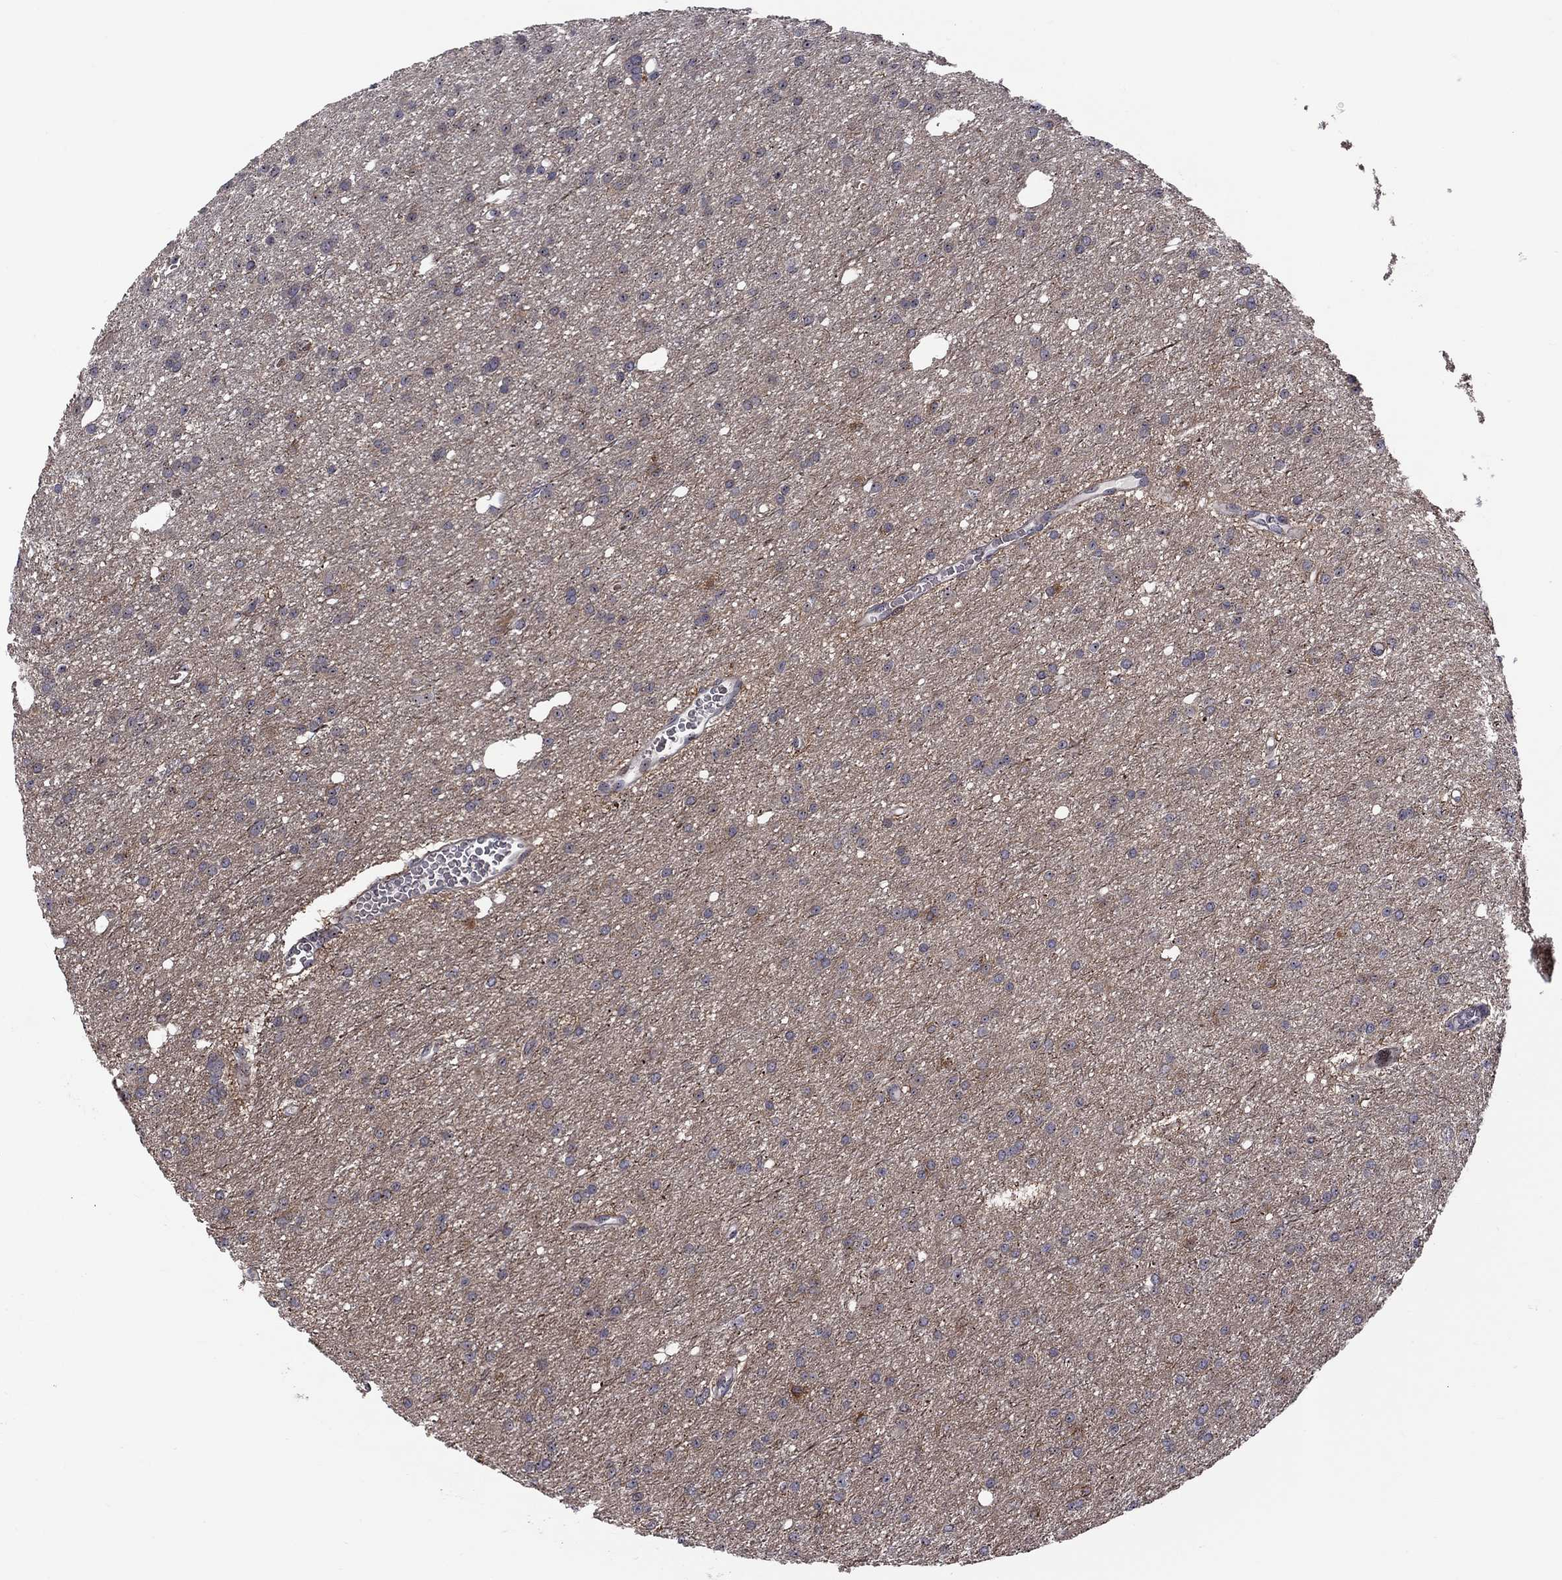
{"staining": {"intensity": "negative", "quantity": "none", "location": "none"}, "tissue": "glioma", "cell_type": "Tumor cells", "image_type": "cancer", "snomed": [{"axis": "morphology", "description": "Glioma, malignant, Low grade"}, {"axis": "topography", "description": "Brain"}], "caption": "Malignant low-grade glioma stained for a protein using immunohistochemistry (IHC) displays no positivity tumor cells.", "gene": "VHL", "patient": {"sex": "male", "age": 27}}